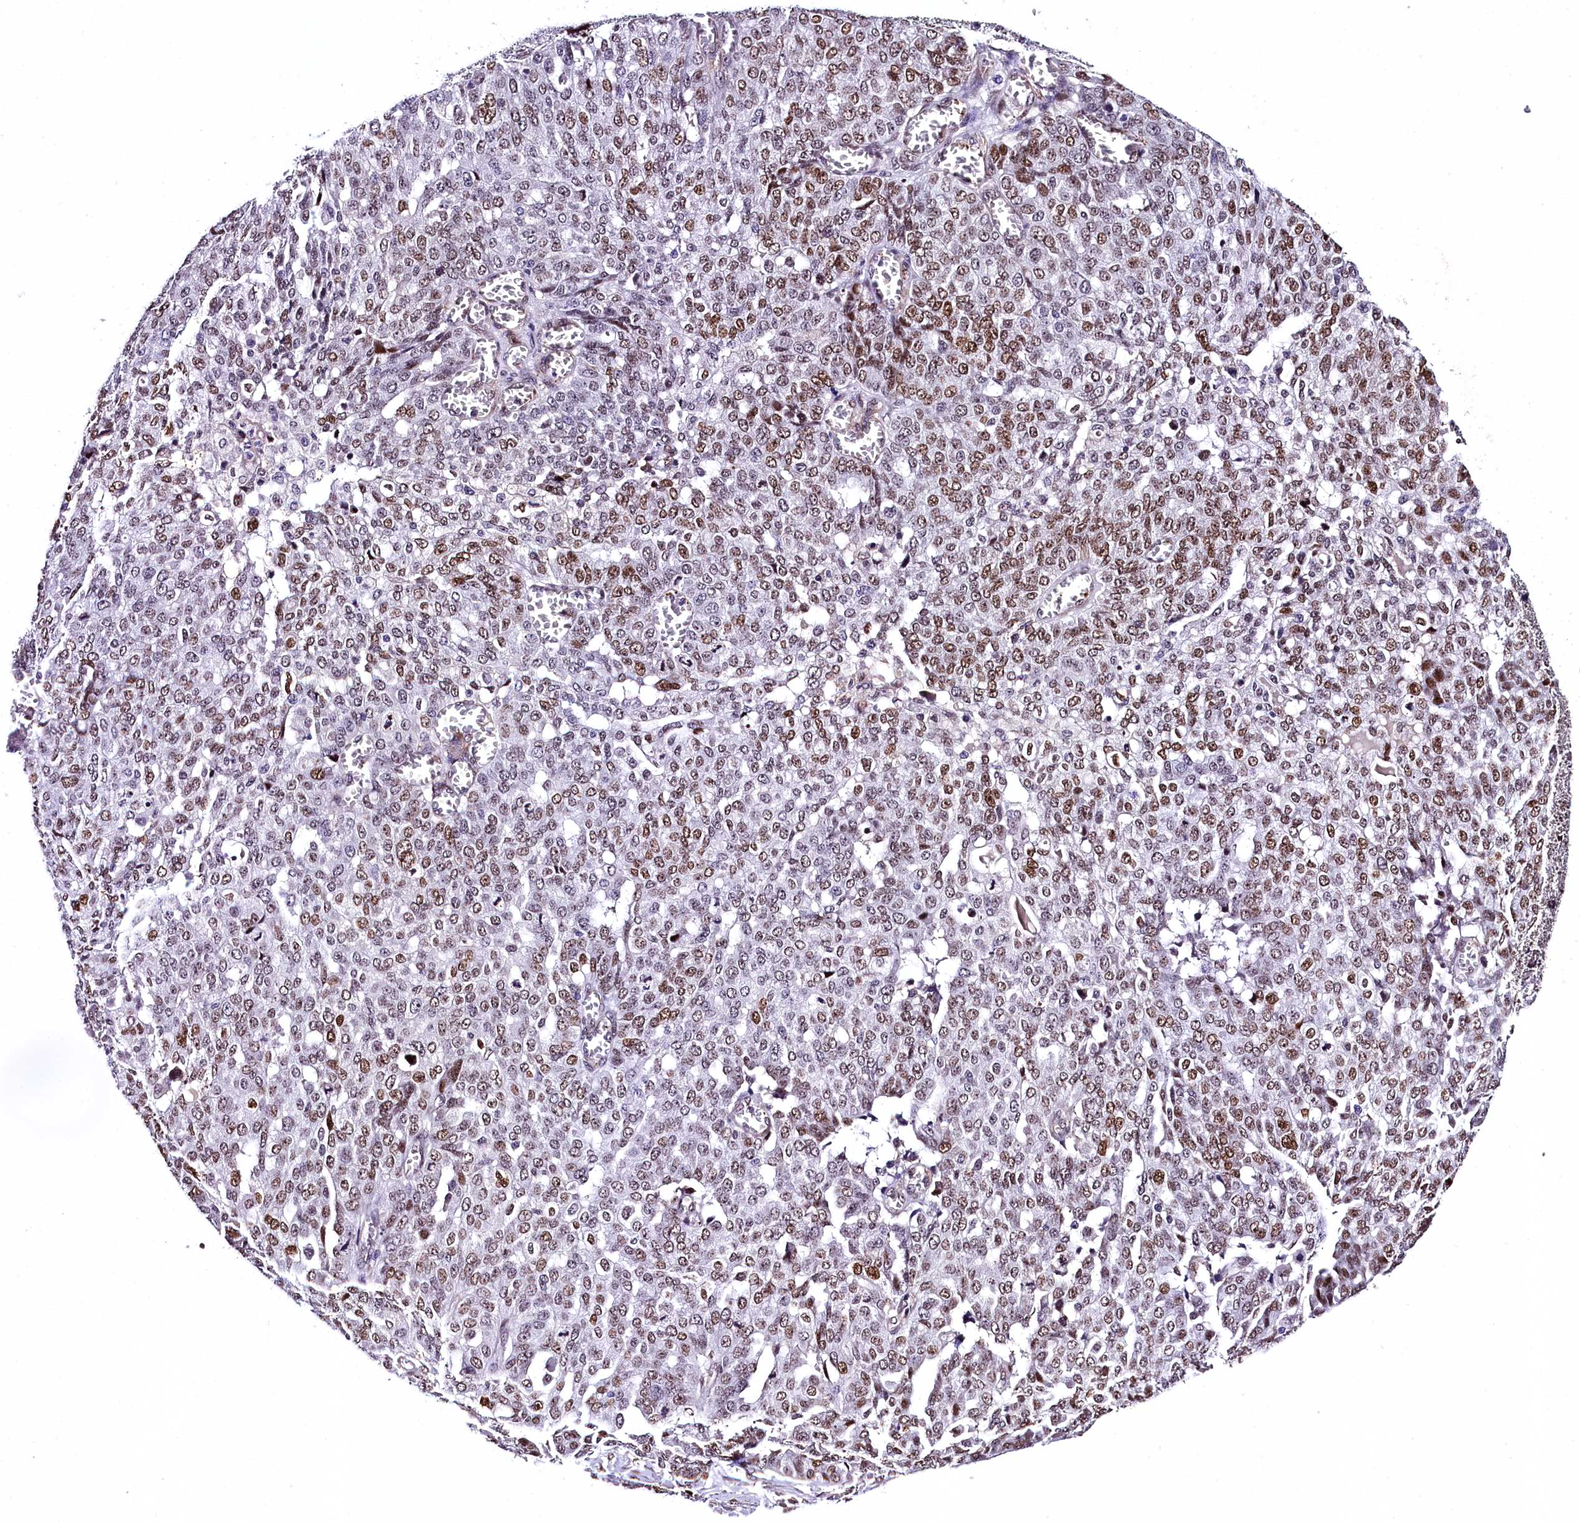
{"staining": {"intensity": "moderate", "quantity": ">75%", "location": "nuclear"}, "tissue": "ovarian cancer", "cell_type": "Tumor cells", "image_type": "cancer", "snomed": [{"axis": "morphology", "description": "Cystadenocarcinoma, serous, NOS"}, {"axis": "topography", "description": "Soft tissue"}, {"axis": "topography", "description": "Ovary"}], "caption": "Tumor cells display medium levels of moderate nuclear staining in approximately >75% of cells in human ovarian cancer (serous cystadenocarcinoma). Immunohistochemistry (ihc) stains the protein of interest in brown and the nuclei are stained blue.", "gene": "SAMD10", "patient": {"sex": "female", "age": 57}}